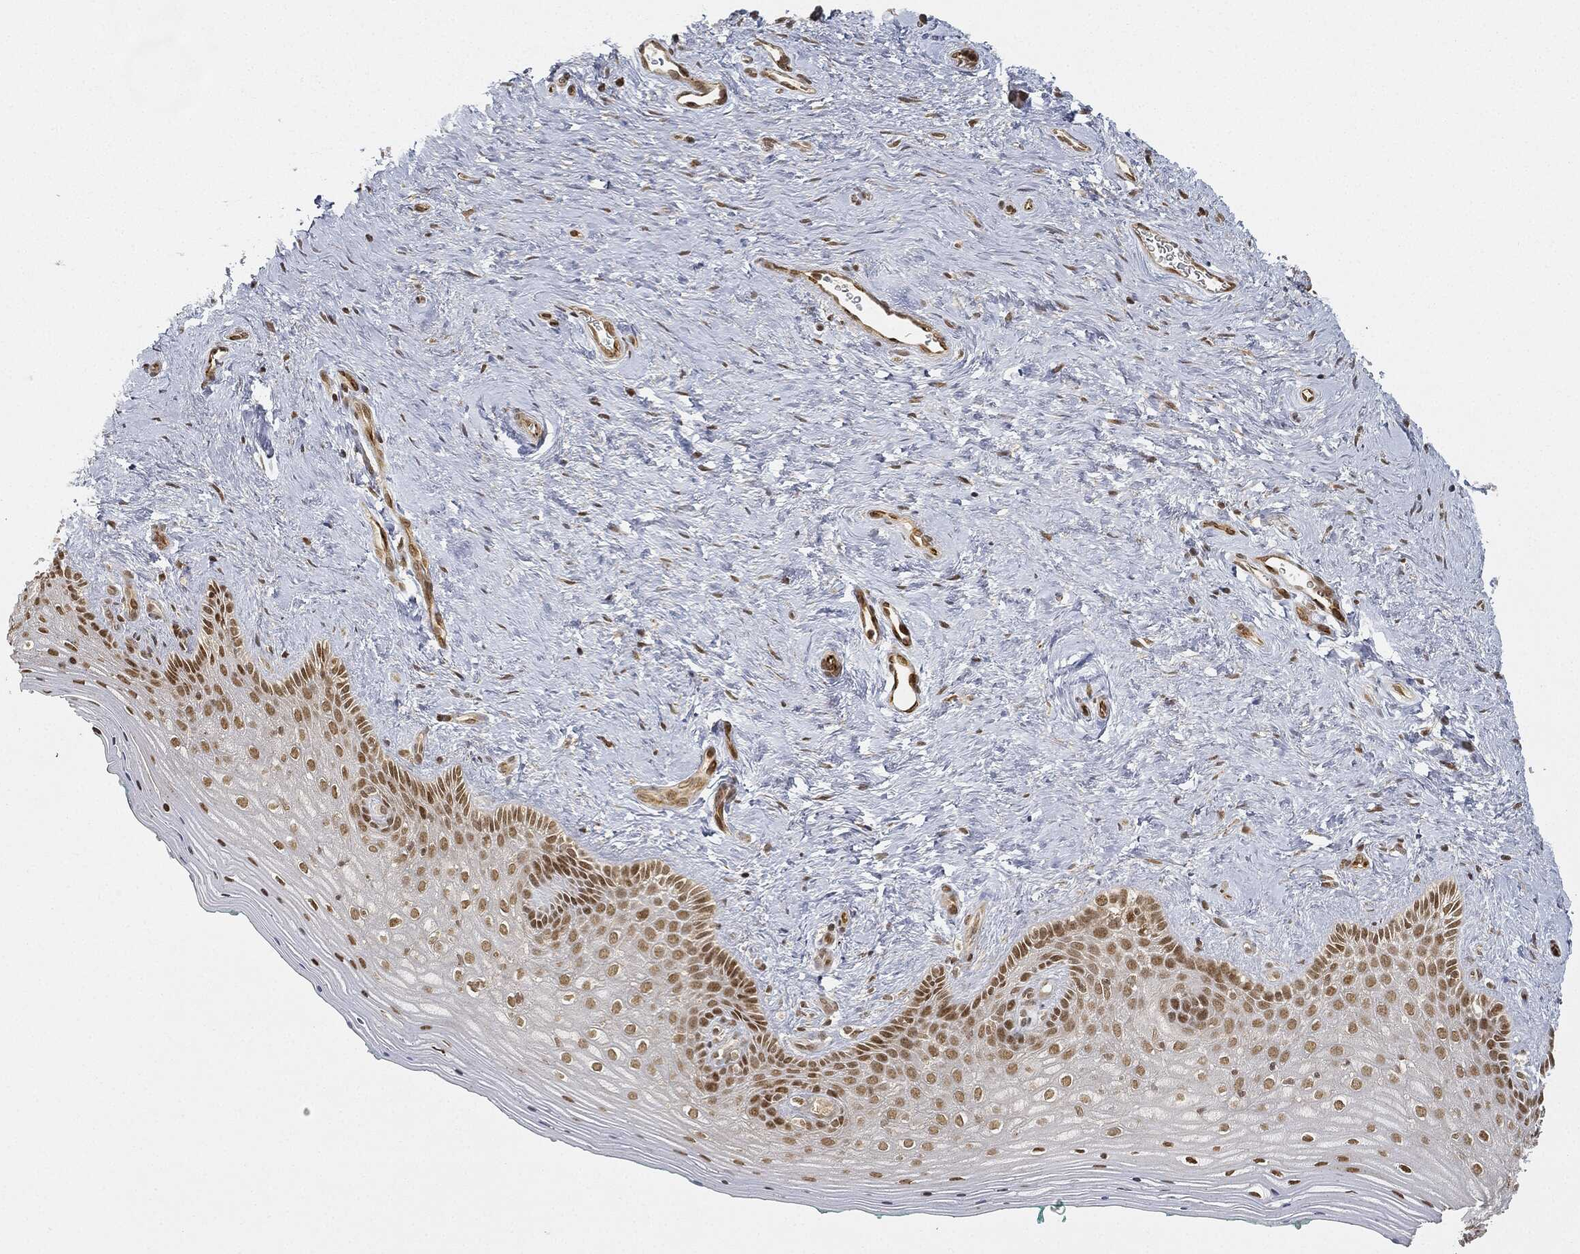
{"staining": {"intensity": "moderate", "quantity": ">75%", "location": "nuclear"}, "tissue": "vagina", "cell_type": "Squamous epithelial cells", "image_type": "normal", "snomed": [{"axis": "morphology", "description": "Normal tissue, NOS"}, {"axis": "topography", "description": "Vagina"}], "caption": "Squamous epithelial cells reveal moderate nuclear staining in about >75% of cells in unremarkable vagina. Nuclei are stained in blue.", "gene": "CIB1", "patient": {"sex": "female", "age": 45}}